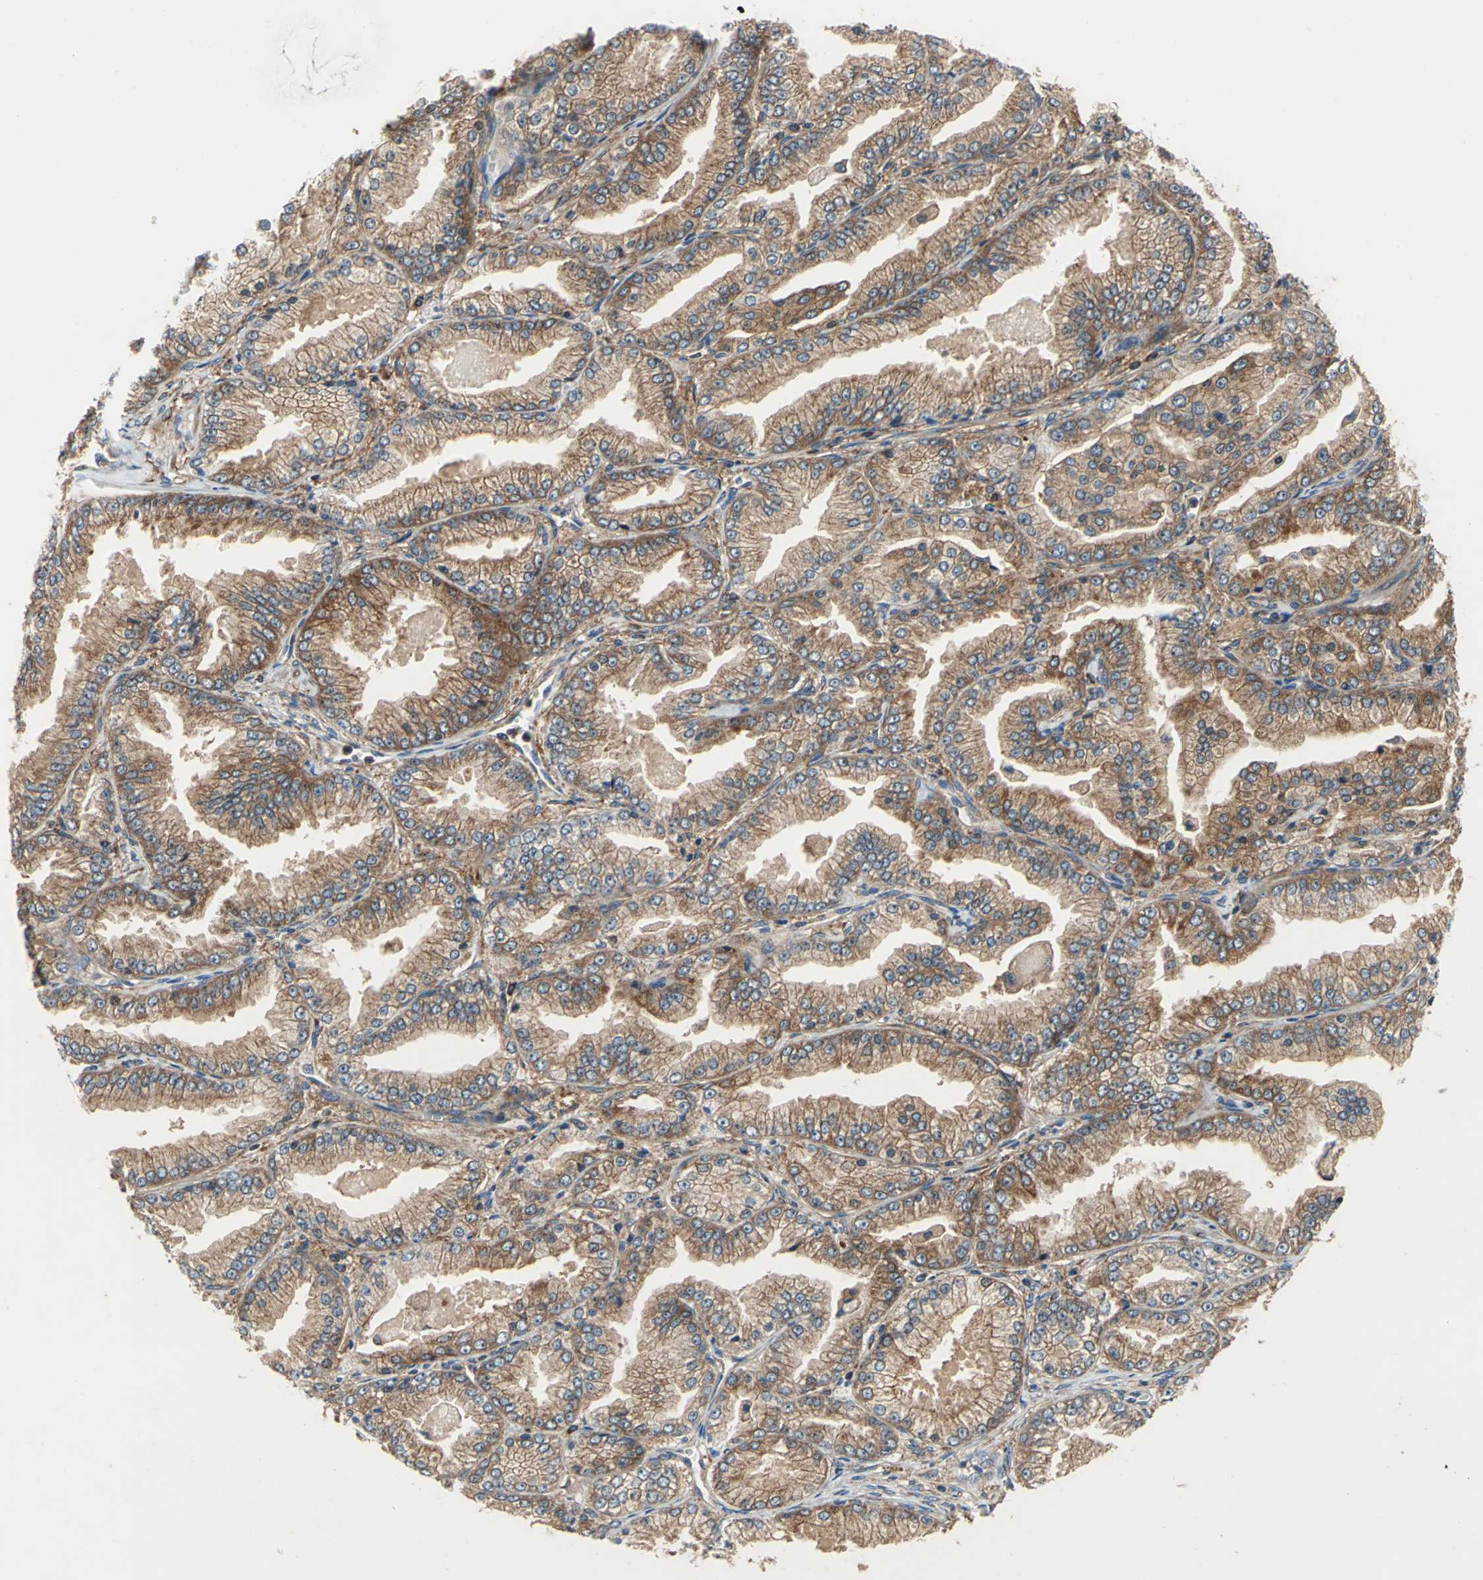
{"staining": {"intensity": "moderate", "quantity": ">75%", "location": "cytoplasmic/membranous"}, "tissue": "prostate cancer", "cell_type": "Tumor cells", "image_type": "cancer", "snomed": [{"axis": "morphology", "description": "Adenocarcinoma, High grade"}, {"axis": "topography", "description": "Prostate"}], "caption": "A brown stain shows moderate cytoplasmic/membranous expression of a protein in adenocarcinoma (high-grade) (prostate) tumor cells. Using DAB (brown) and hematoxylin (blue) stains, captured at high magnification using brightfield microscopy.", "gene": "CAPN1", "patient": {"sex": "male", "age": 61}}